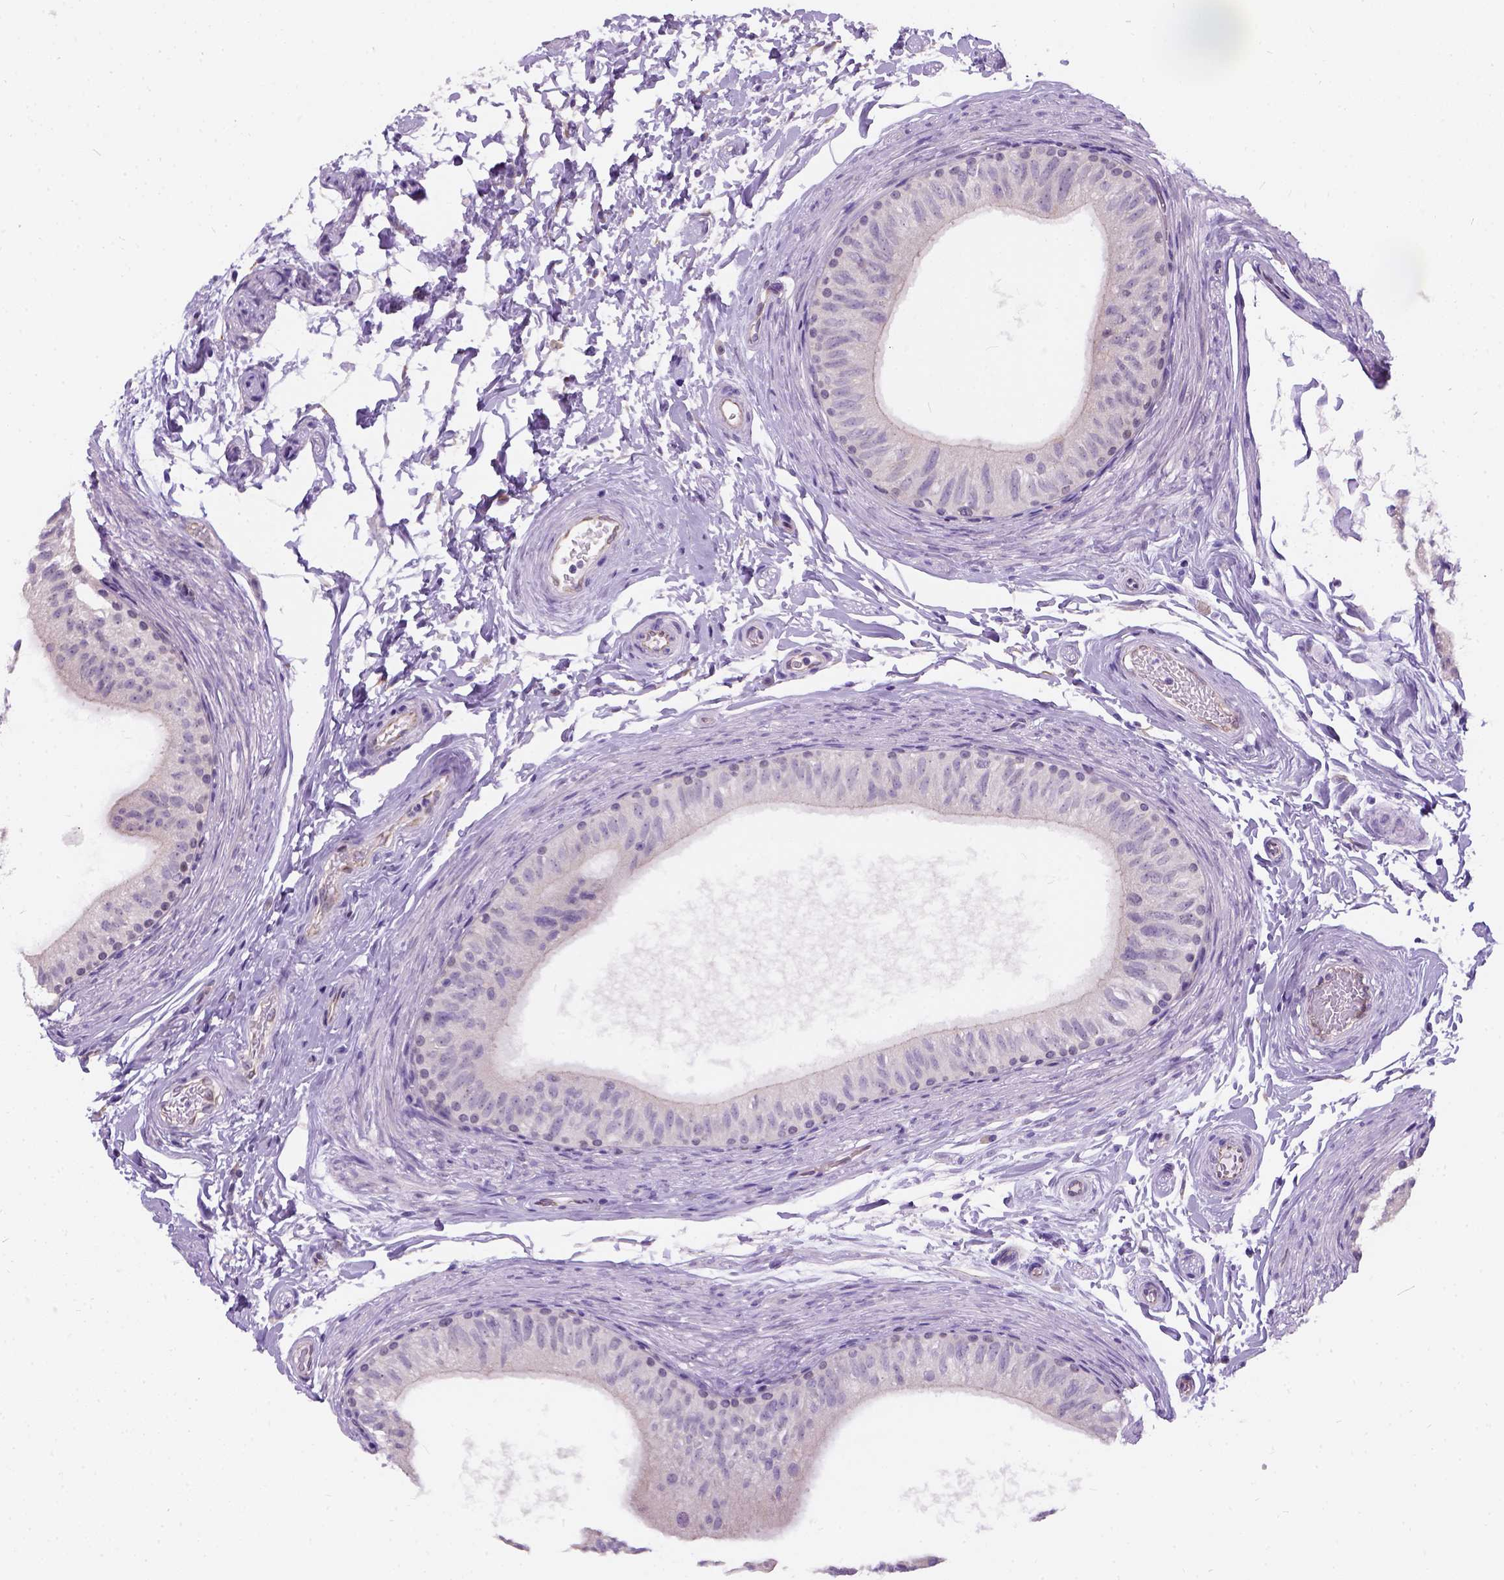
{"staining": {"intensity": "negative", "quantity": "none", "location": "none"}, "tissue": "epididymis", "cell_type": "Glandular cells", "image_type": "normal", "snomed": [{"axis": "morphology", "description": "Normal tissue, NOS"}, {"axis": "topography", "description": "Epididymis"}], "caption": "Epididymis stained for a protein using immunohistochemistry (IHC) reveals no staining glandular cells.", "gene": "C20orf144", "patient": {"sex": "male", "age": 36}}